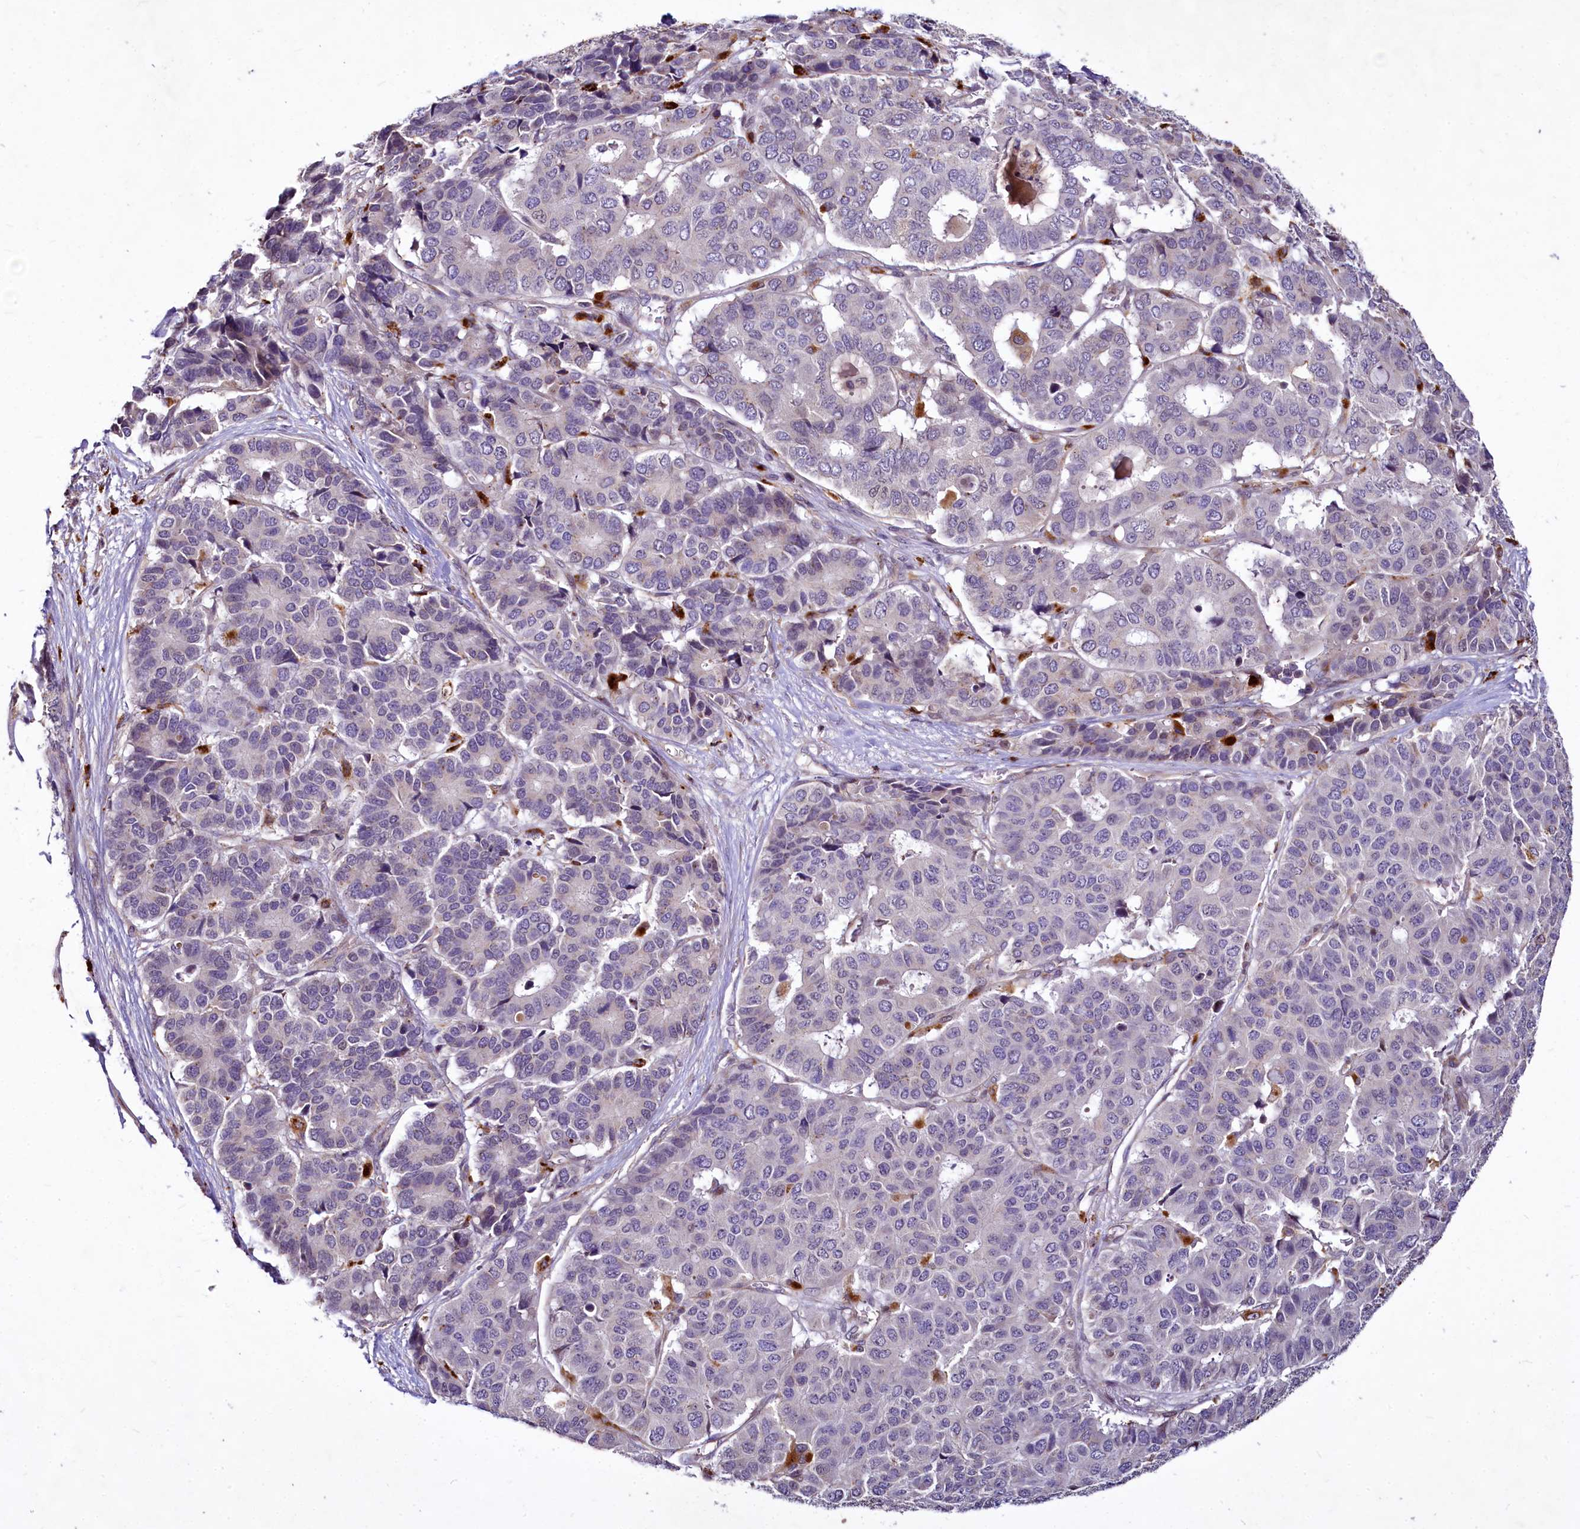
{"staining": {"intensity": "negative", "quantity": "none", "location": "none"}, "tissue": "pancreatic cancer", "cell_type": "Tumor cells", "image_type": "cancer", "snomed": [{"axis": "morphology", "description": "Adenocarcinoma, NOS"}, {"axis": "topography", "description": "Pancreas"}], "caption": "DAB (3,3'-diaminobenzidine) immunohistochemical staining of human pancreatic adenocarcinoma shows no significant positivity in tumor cells.", "gene": "C11orf86", "patient": {"sex": "male", "age": 50}}